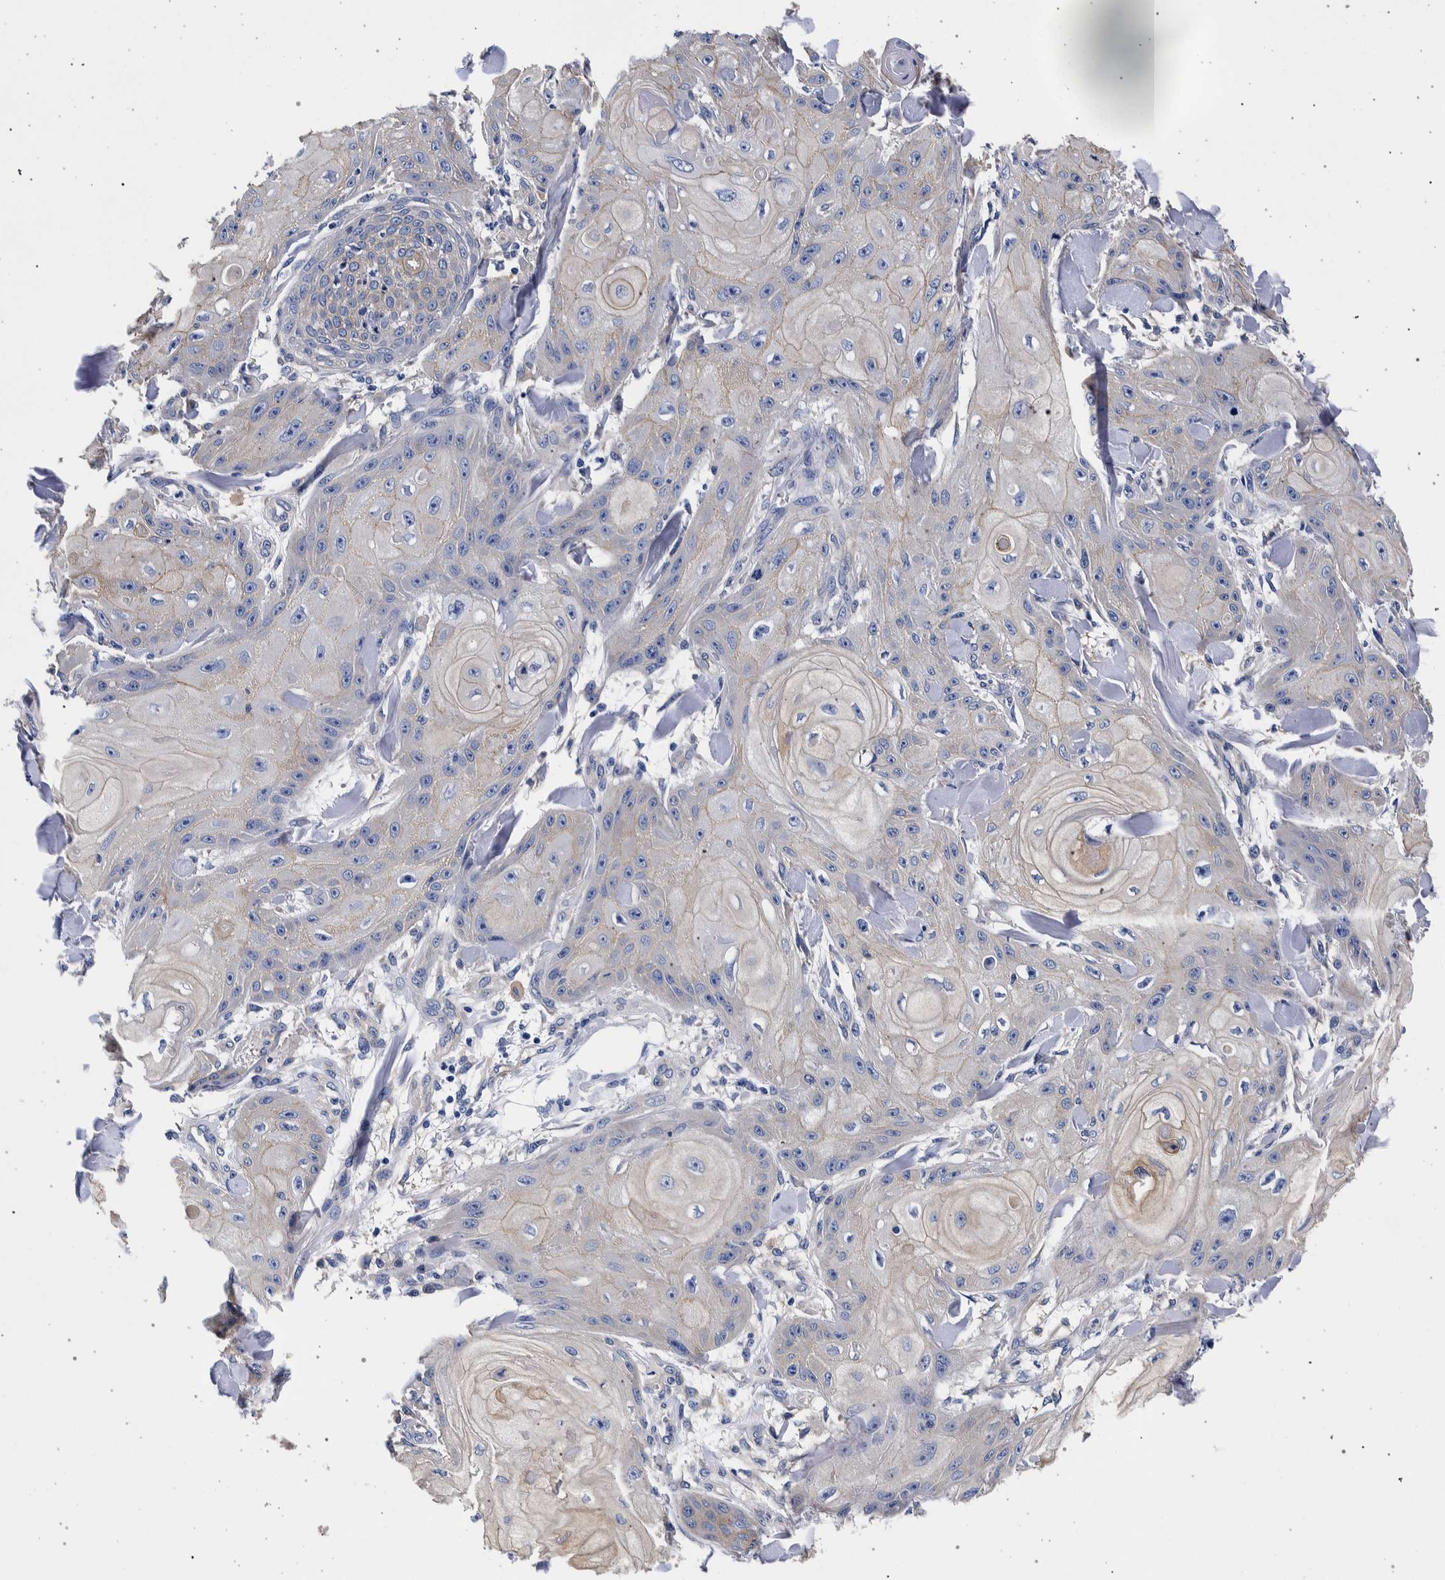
{"staining": {"intensity": "weak", "quantity": "<25%", "location": "cytoplasmic/membranous"}, "tissue": "skin cancer", "cell_type": "Tumor cells", "image_type": "cancer", "snomed": [{"axis": "morphology", "description": "Squamous cell carcinoma, NOS"}, {"axis": "topography", "description": "Skin"}], "caption": "Immunohistochemistry of skin cancer displays no positivity in tumor cells.", "gene": "NIBAN2", "patient": {"sex": "male", "age": 74}}